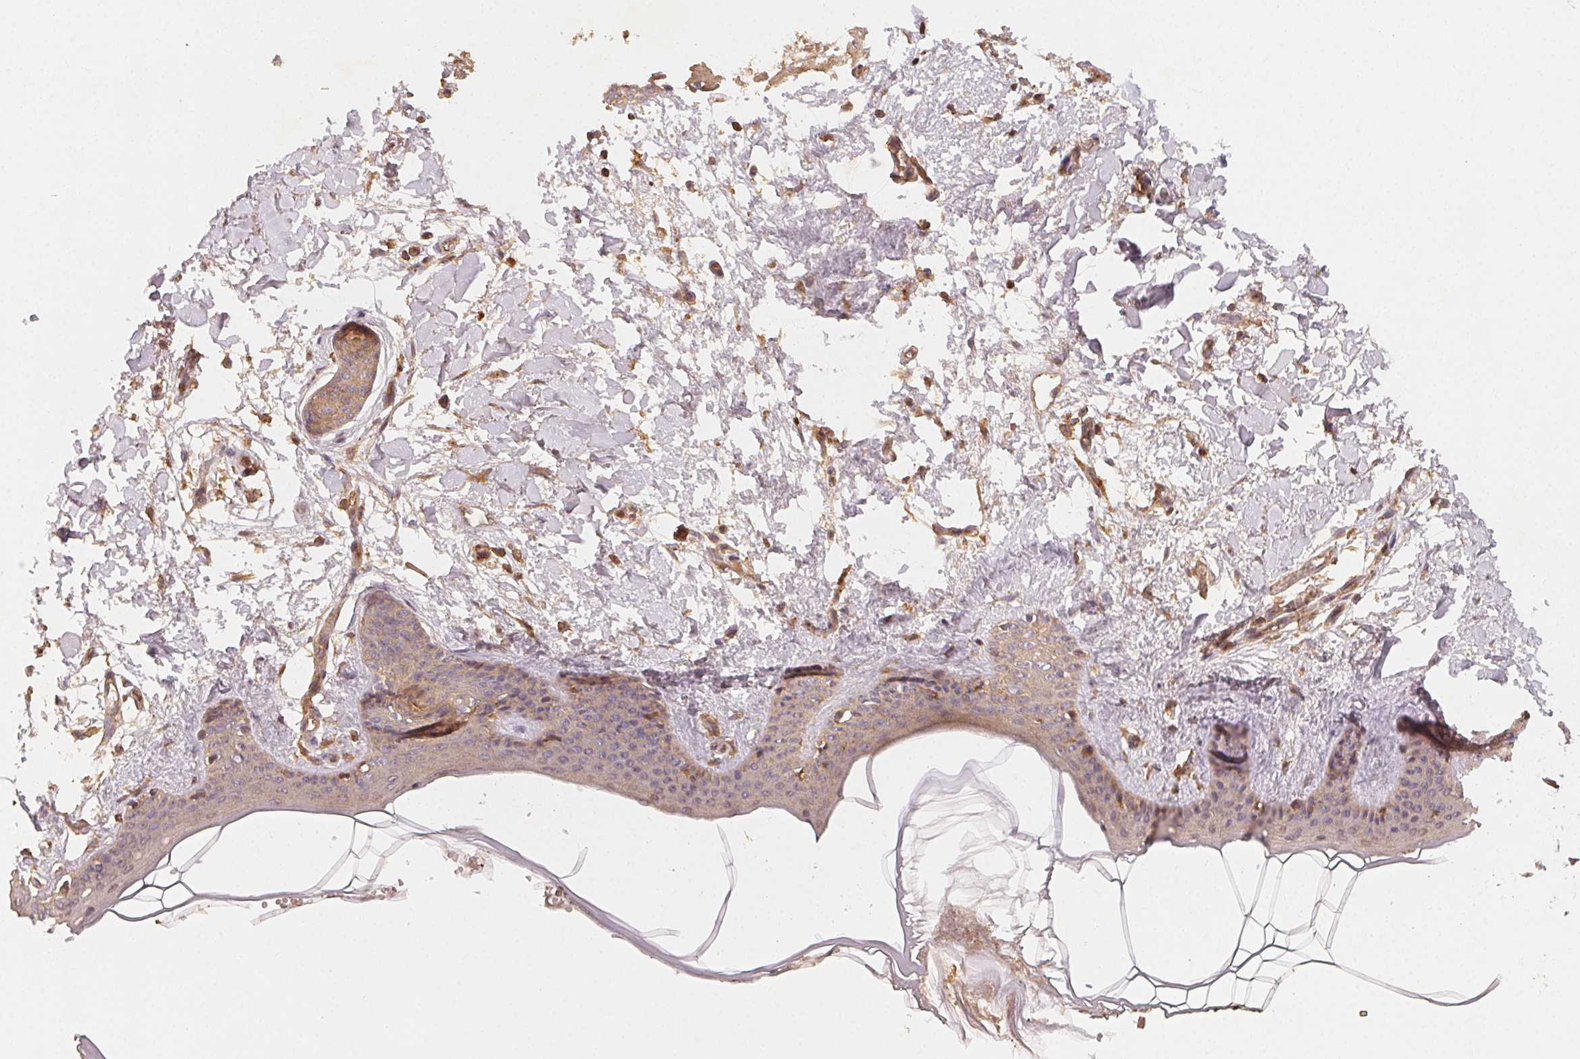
{"staining": {"intensity": "moderate", "quantity": ">75%", "location": "cytoplasmic/membranous"}, "tissue": "skin", "cell_type": "Fibroblasts", "image_type": "normal", "snomed": [{"axis": "morphology", "description": "Normal tissue, NOS"}, {"axis": "topography", "description": "Skin"}], "caption": "DAB (3,3'-diaminobenzidine) immunohistochemical staining of benign skin reveals moderate cytoplasmic/membranous protein expression in approximately >75% of fibroblasts. The staining was performed using DAB to visualize the protein expression in brown, while the nuclei were stained in blue with hematoxylin (Magnification: 20x).", "gene": "RALA", "patient": {"sex": "female", "age": 34}}